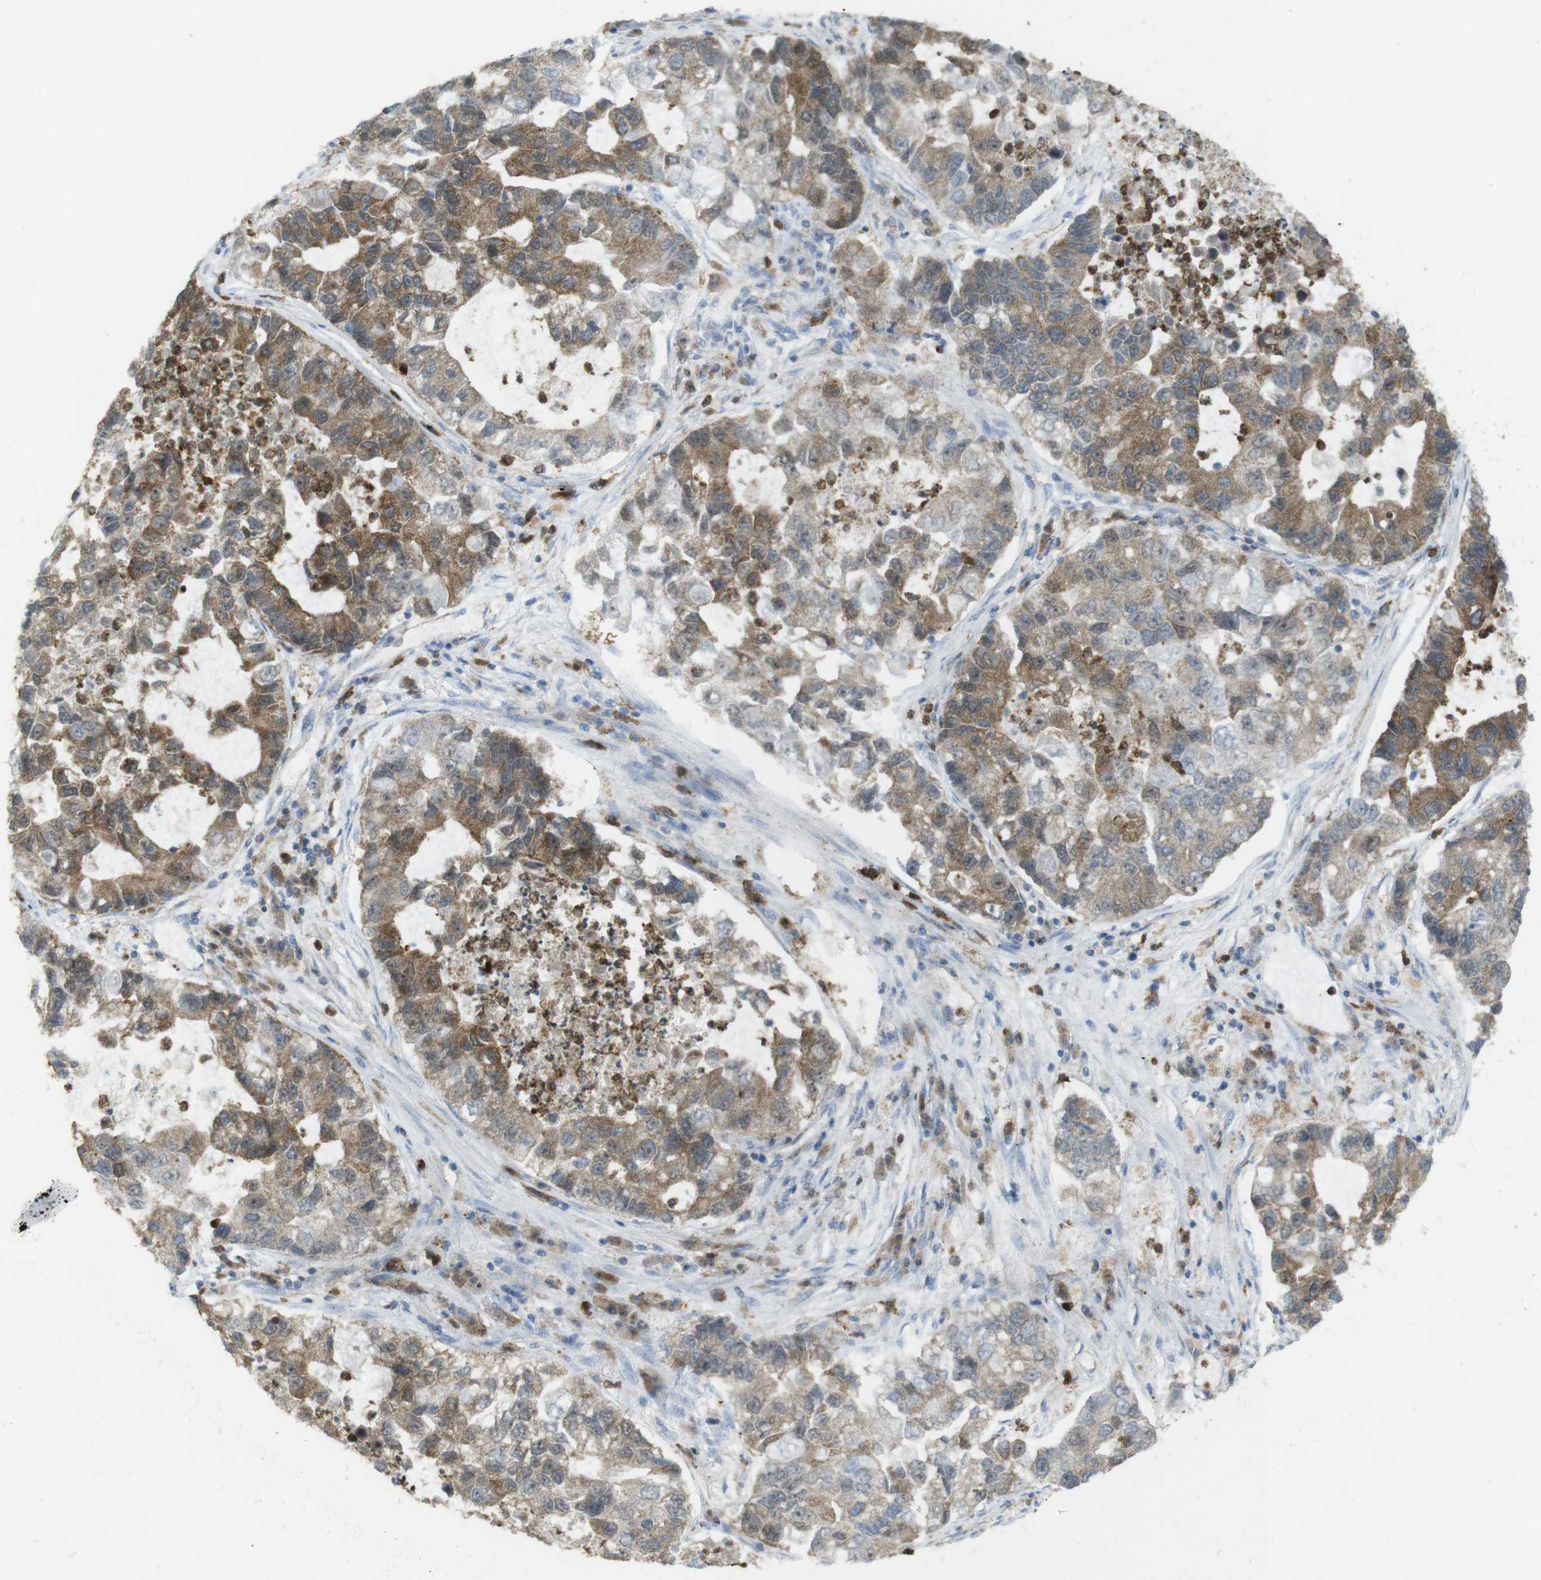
{"staining": {"intensity": "moderate", "quantity": "25%-75%", "location": "cytoplasmic/membranous"}, "tissue": "lung cancer", "cell_type": "Tumor cells", "image_type": "cancer", "snomed": [{"axis": "morphology", "description": "Adenocarcinoma, NOS"}, {"axis": "topography", "description": "Lung"}], "caption": "Tumor cells exhibit medium levels of moderate cytoplasmic/membranous expression in approximately 25%-75% of cells in human lung cancer (adenocarcinoma). Immunohistochemistry stains the protein of interest in brown and the nuclei are stained blue.", "gene": "PRKCD", "patient": {"sex": "female", "age": 51}}